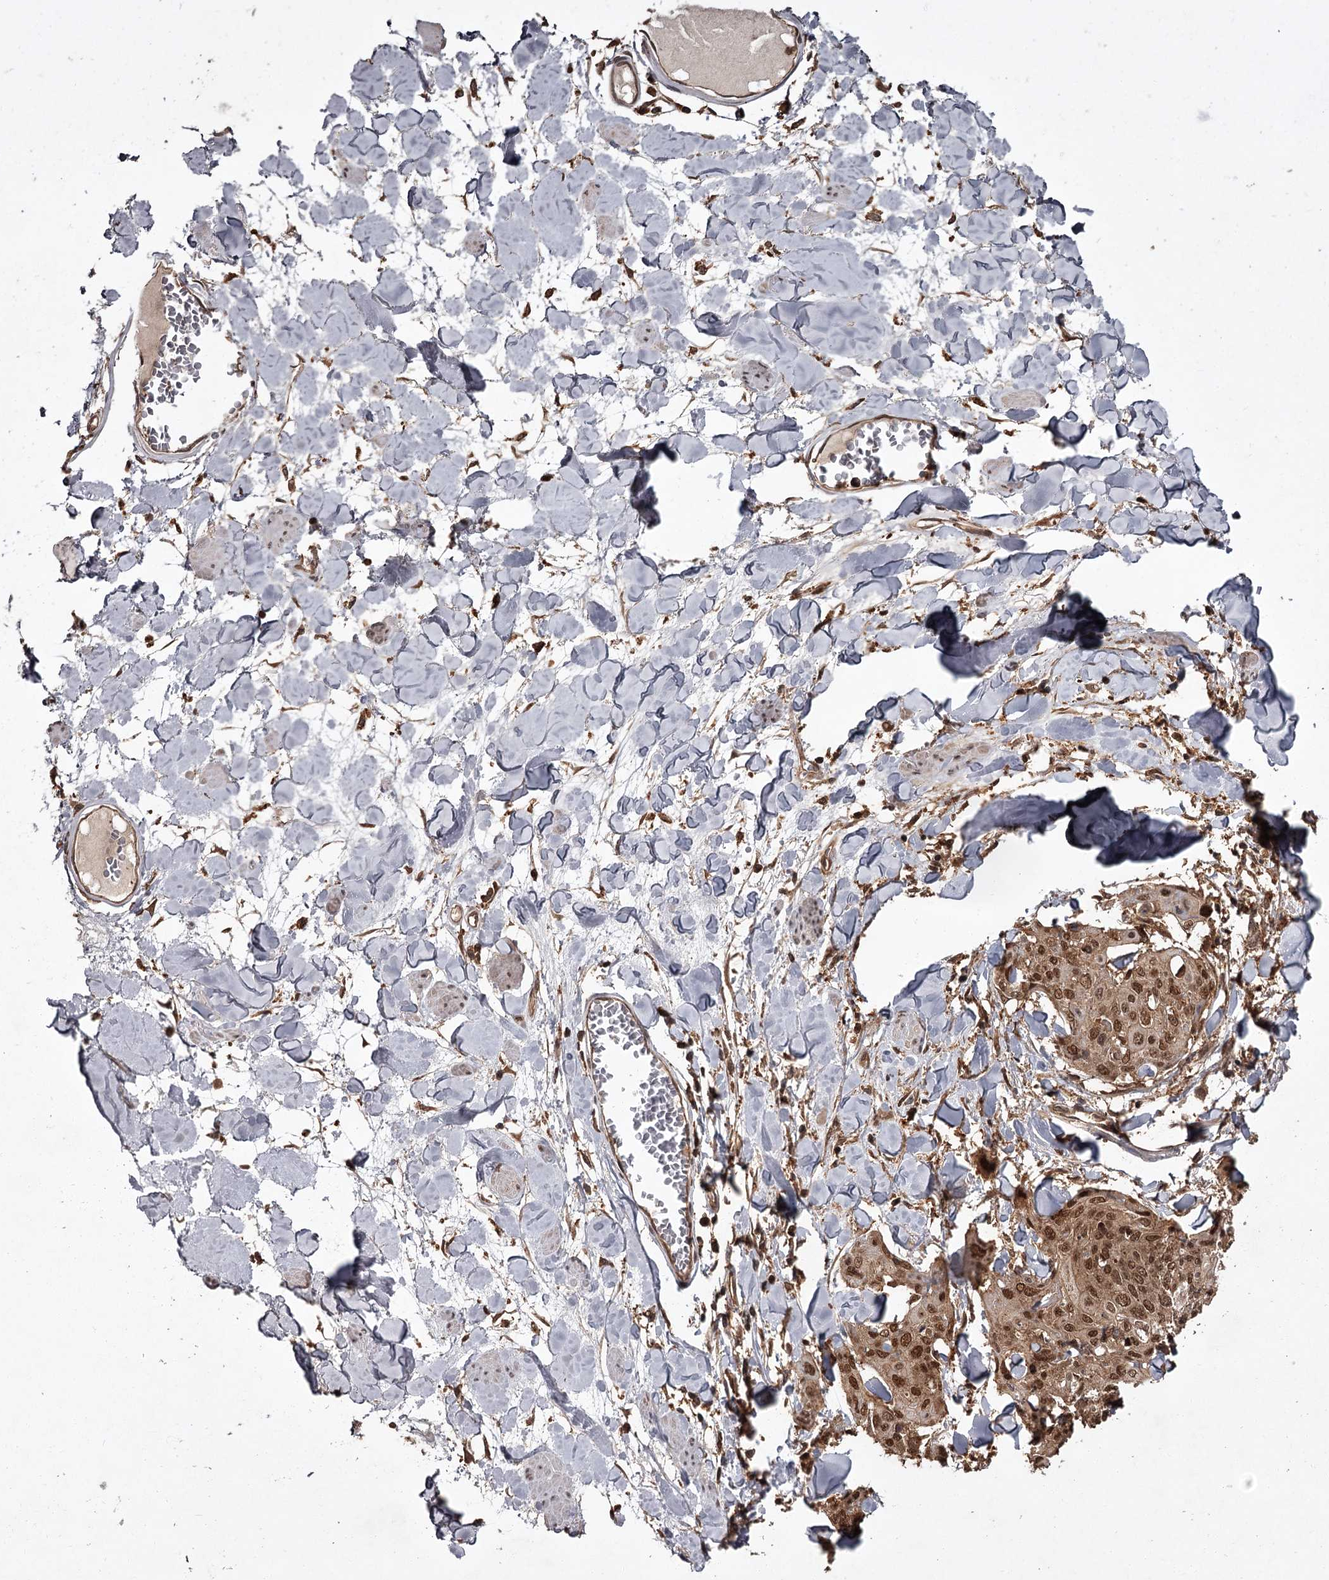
{"staining": {"intensity": "moderate", "quantity": ">75%", "location": "cytoplasmic/membranous,nuclear"}, "tissue": "skin cancer", "cell_type": "Tumor cells", "image_type": "cancer", "snomed": [{"axis": "morphology", "description": "Squamous cell carcinoma, NOS"}, {"axis": "topography", "description": "Skin"}, {"axis": "topography", "description": "Vulva"}], "caption": "The immunohistochemical stain shows moderate cytoplasmic/membranous and nuclear positivity in tumor cells of skin cancer (squamous cell carcinoma) tissue.", "gene": "TBC1D23", "patient": {"sex": "female", "age": 85}}